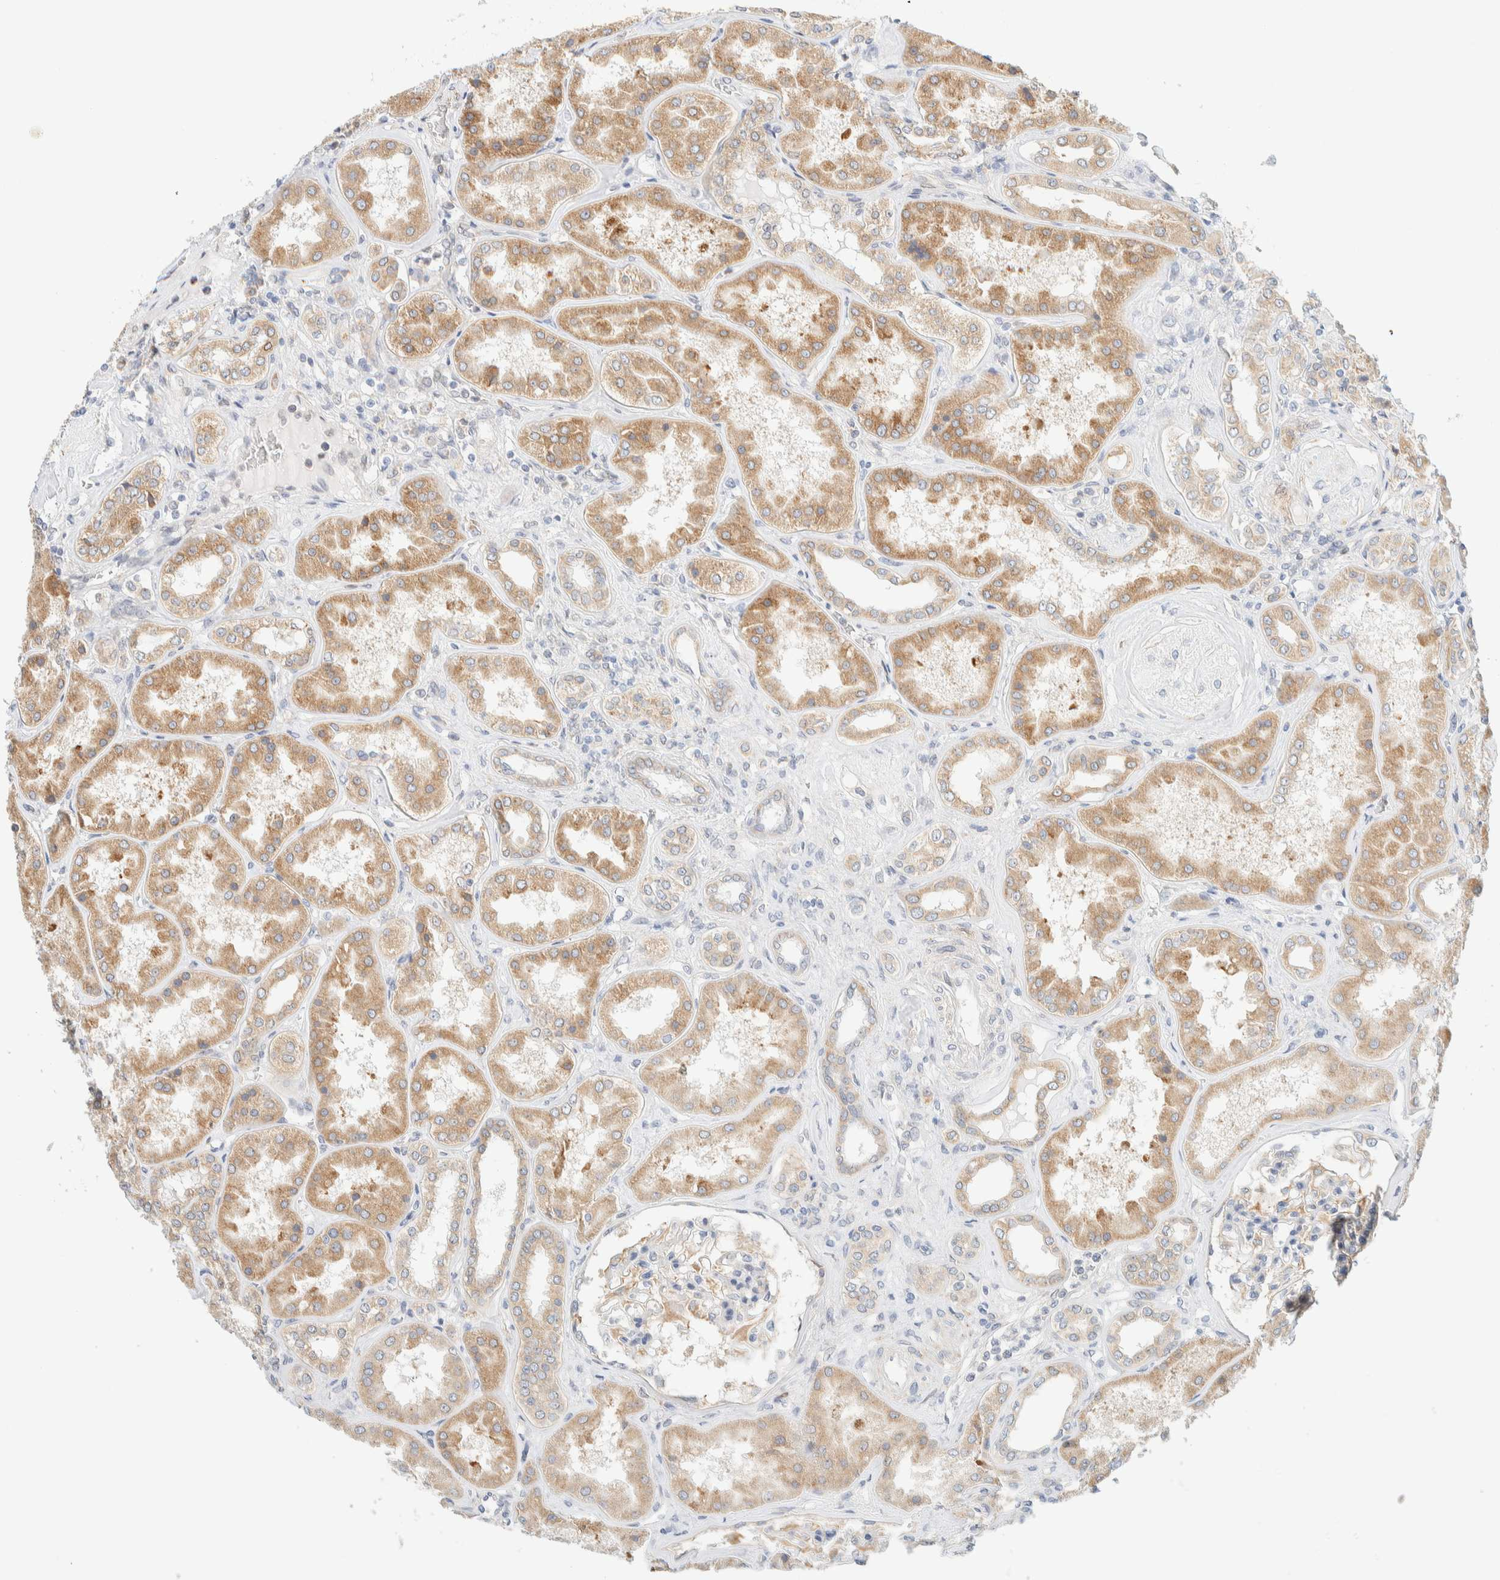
{"staining": {"intensity": "weak", "quantity": "25%-75%", "location": "cytoplasmic/membranous"}, "tissue": "kidney", "cell_type": "Cells in glomeruli", "image_type": "normal", "snomed": [{"axis": "morphology", "description": "Normal tissue, NOS"}, {"axis": "topography", "description": "Kidney"}], "caption": "A micrograph of human kidney stained for a protein shows weak cytoplasmic/membranous brown staining in cells in glomeruli.", "gene": "NT5C", "patient": {"sex": "female", "age": 56}}